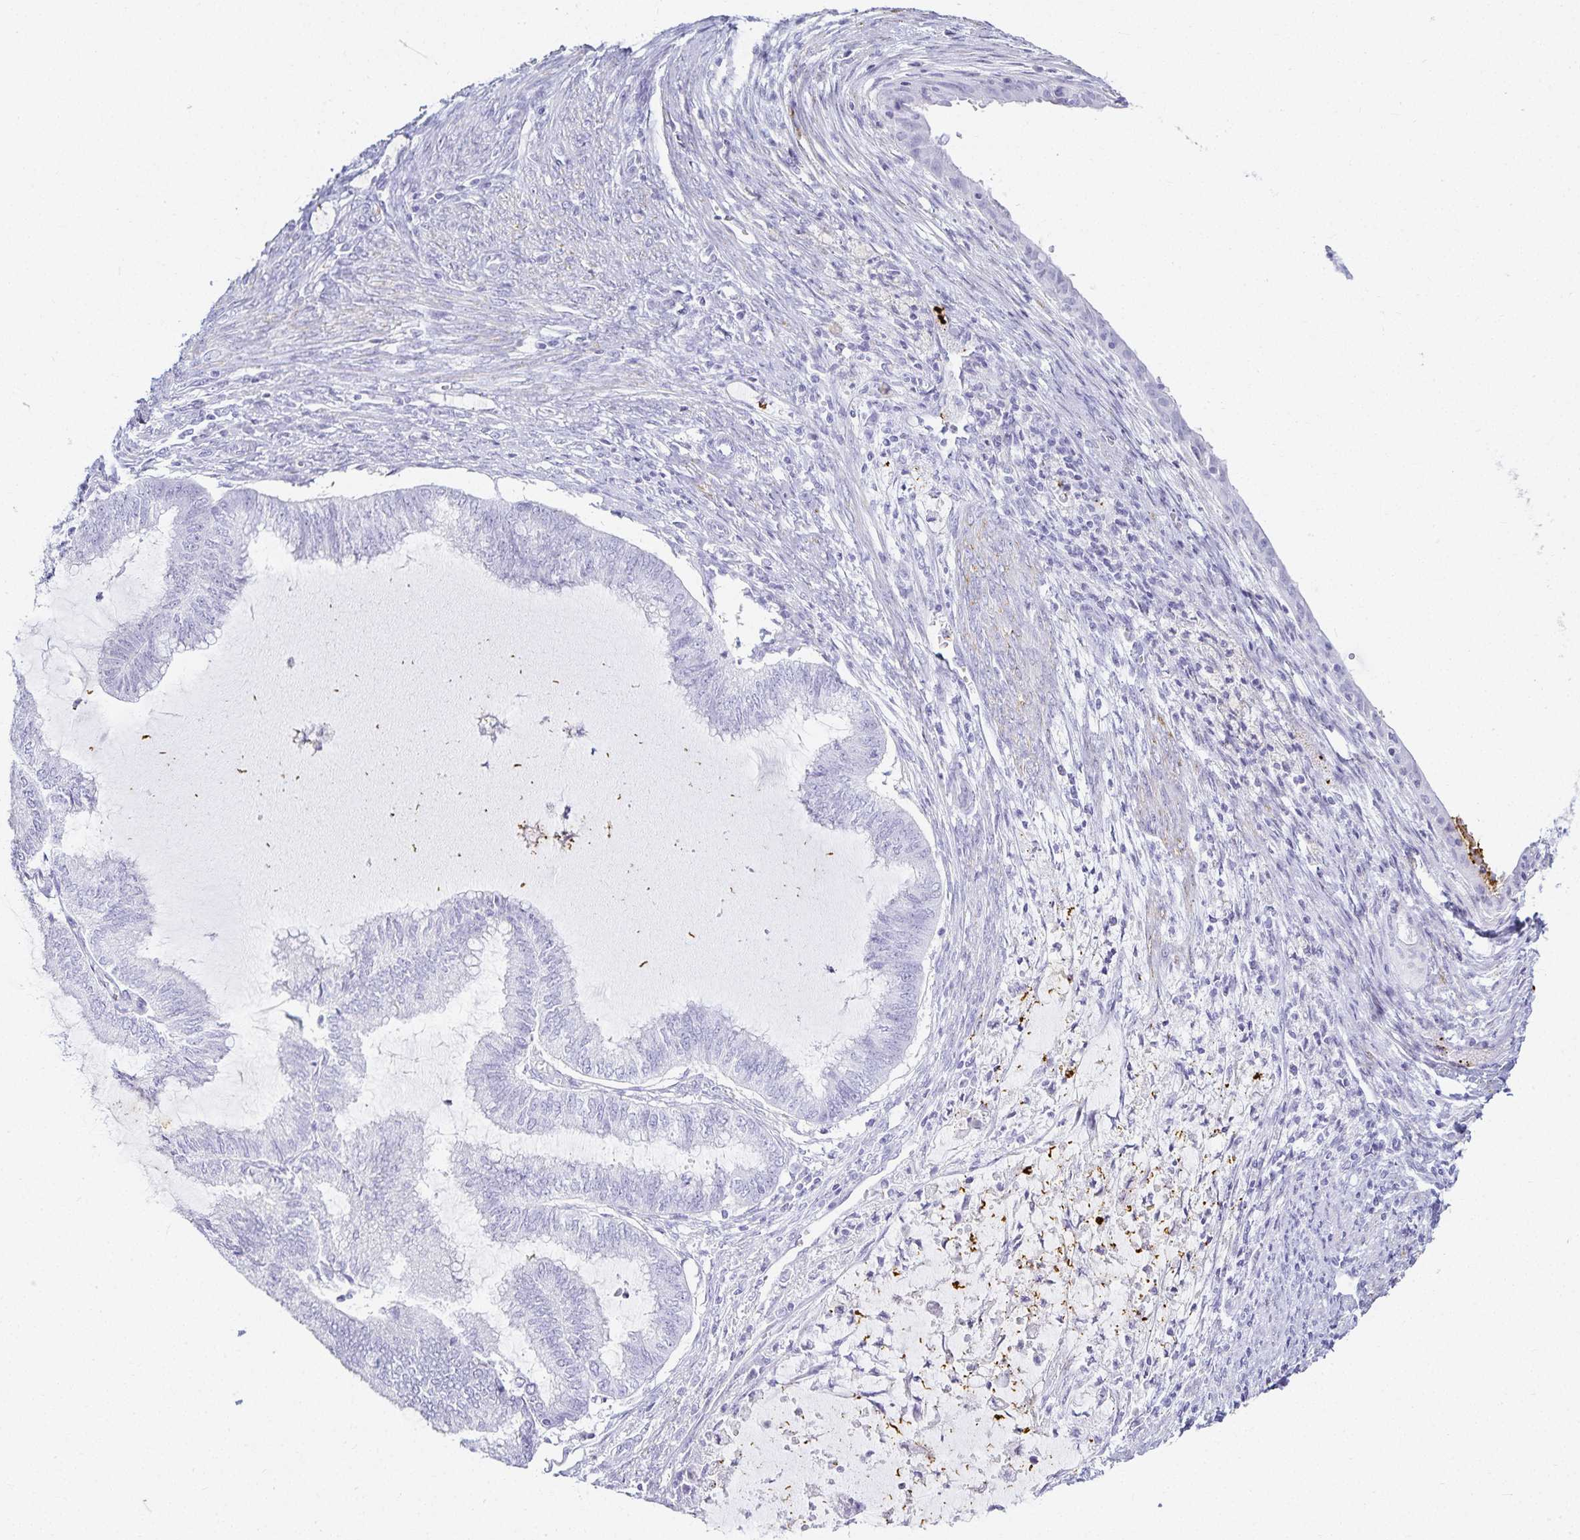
{"staining": {"intensity": "negative", "quantity": "none", "location": "none"}, "tissue": "endometrial cancer", "cell_type": "Tumor cells", "image_type": "cancer", "snomed": [{"axis": "morphology", "description": "Adenocarcinoma, NOS"}, {"axis": "topography", "description": "Endometrium"}], "caption": "DAB (3,3'-diaminobenzidine) immunohistochemical staining of endometrial cancer demonstrates no significant positivity in tumor cells.", "gene": "GP2", "patient": {"sex": "female", "age": 79}}